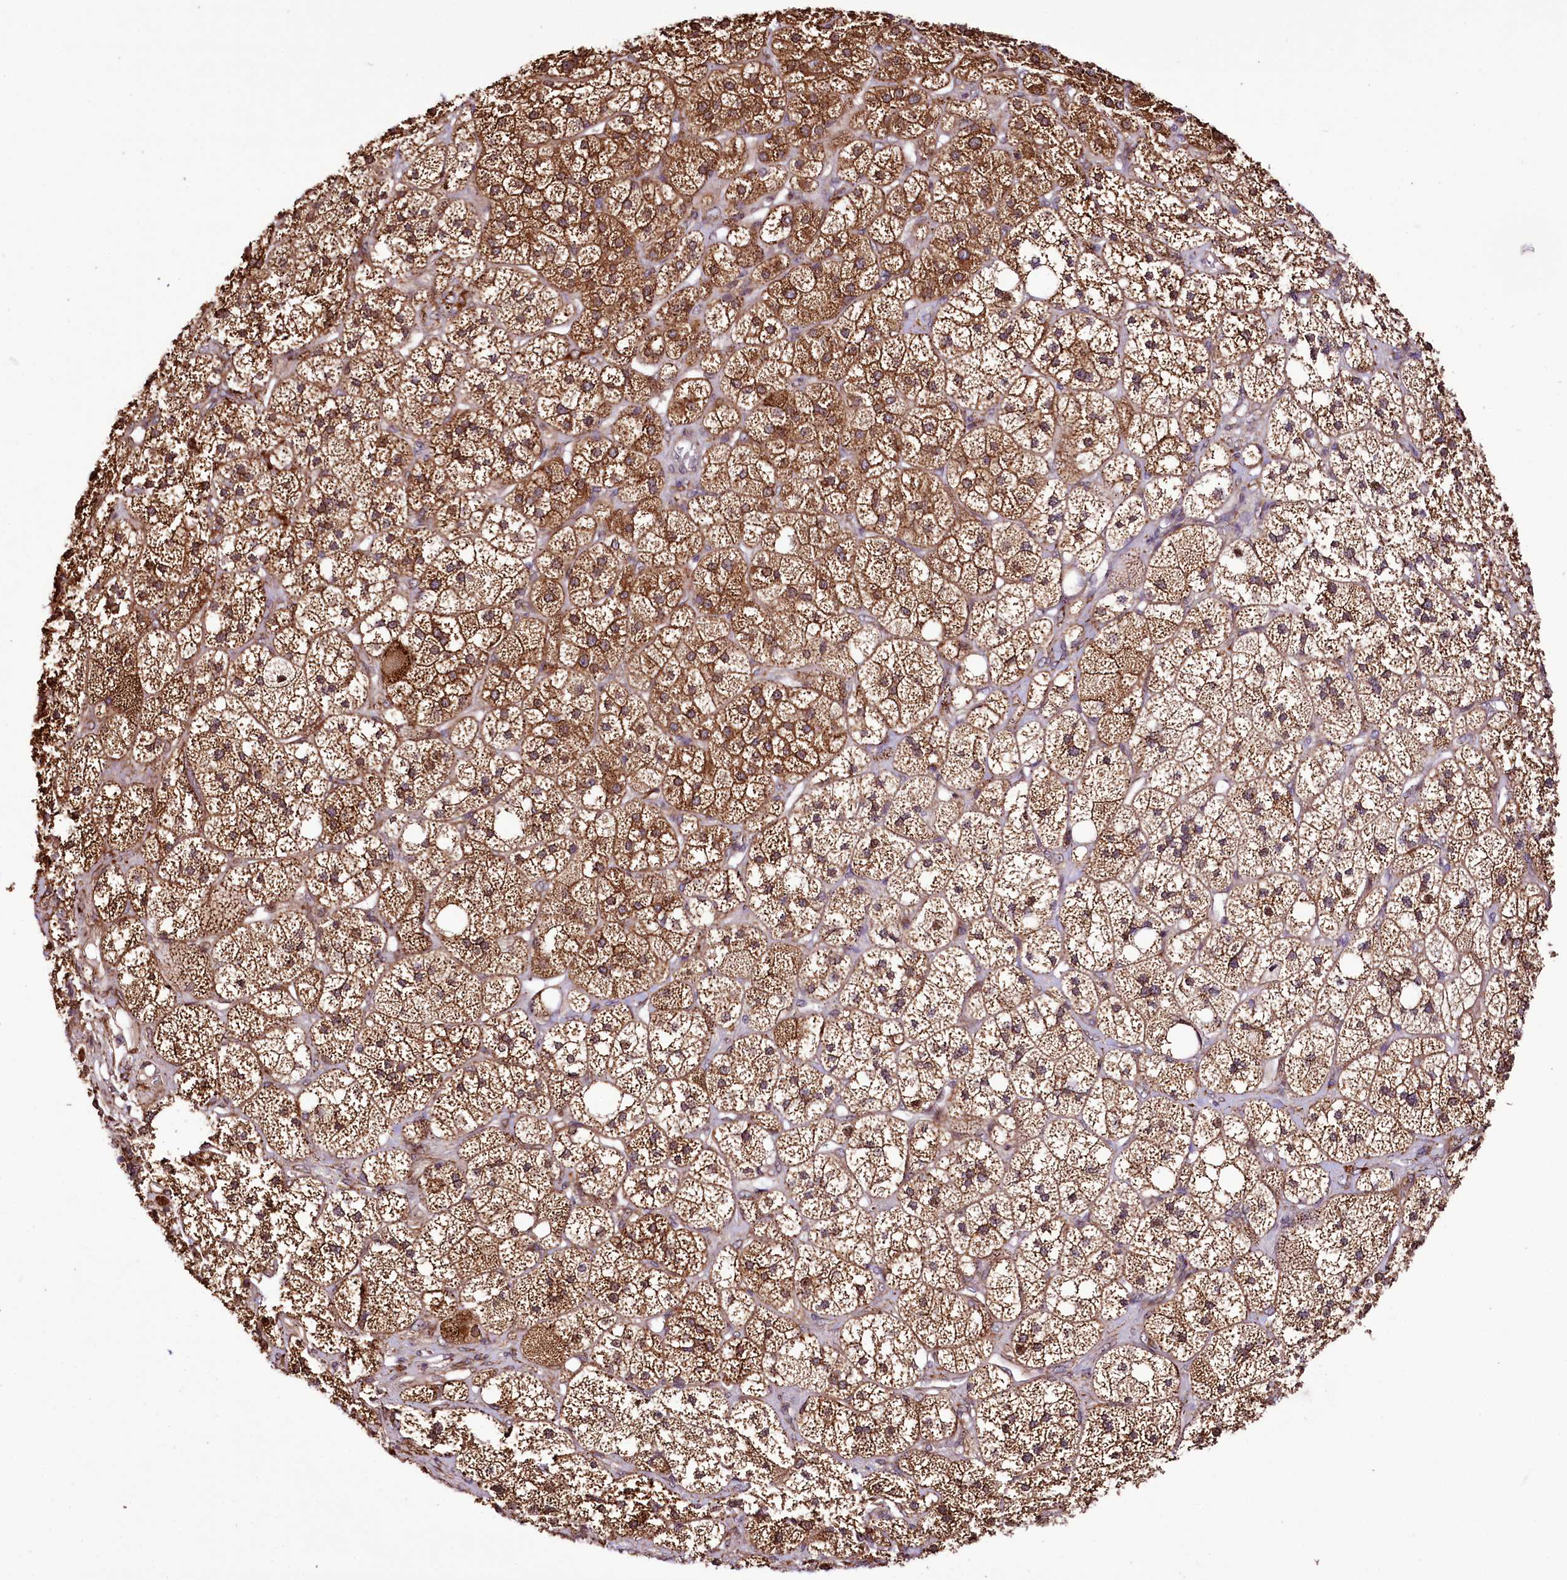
{"staining": {"intensity": "strong", "quantity": ">75%", "location": "cytoplasmic/membranous,nuclear"}, "tissue": "adrenal gland", "cell_type": "Glandular cells", "image_type": "normal", "snomed": [{"axis": "morphology", "description": "Normal tissue, NOS"}, {"axis": "topography", "description": "Adrenal gland"}], "caption": "High-magnification brightfield microscopy of normal adrenal gland stained with DAB (brown) and counterstained with hematoxylin (blue). glandular cells exhibit strong cytoplasmic/membranous,nuclear expression is identified in about>75% of cells. (DAB (3,3'-diaminobenzidine) IHC with brightfield microscopy, high magnification).", "gene": "CUTC", "patient": {"sex": "male", "age": 61}}